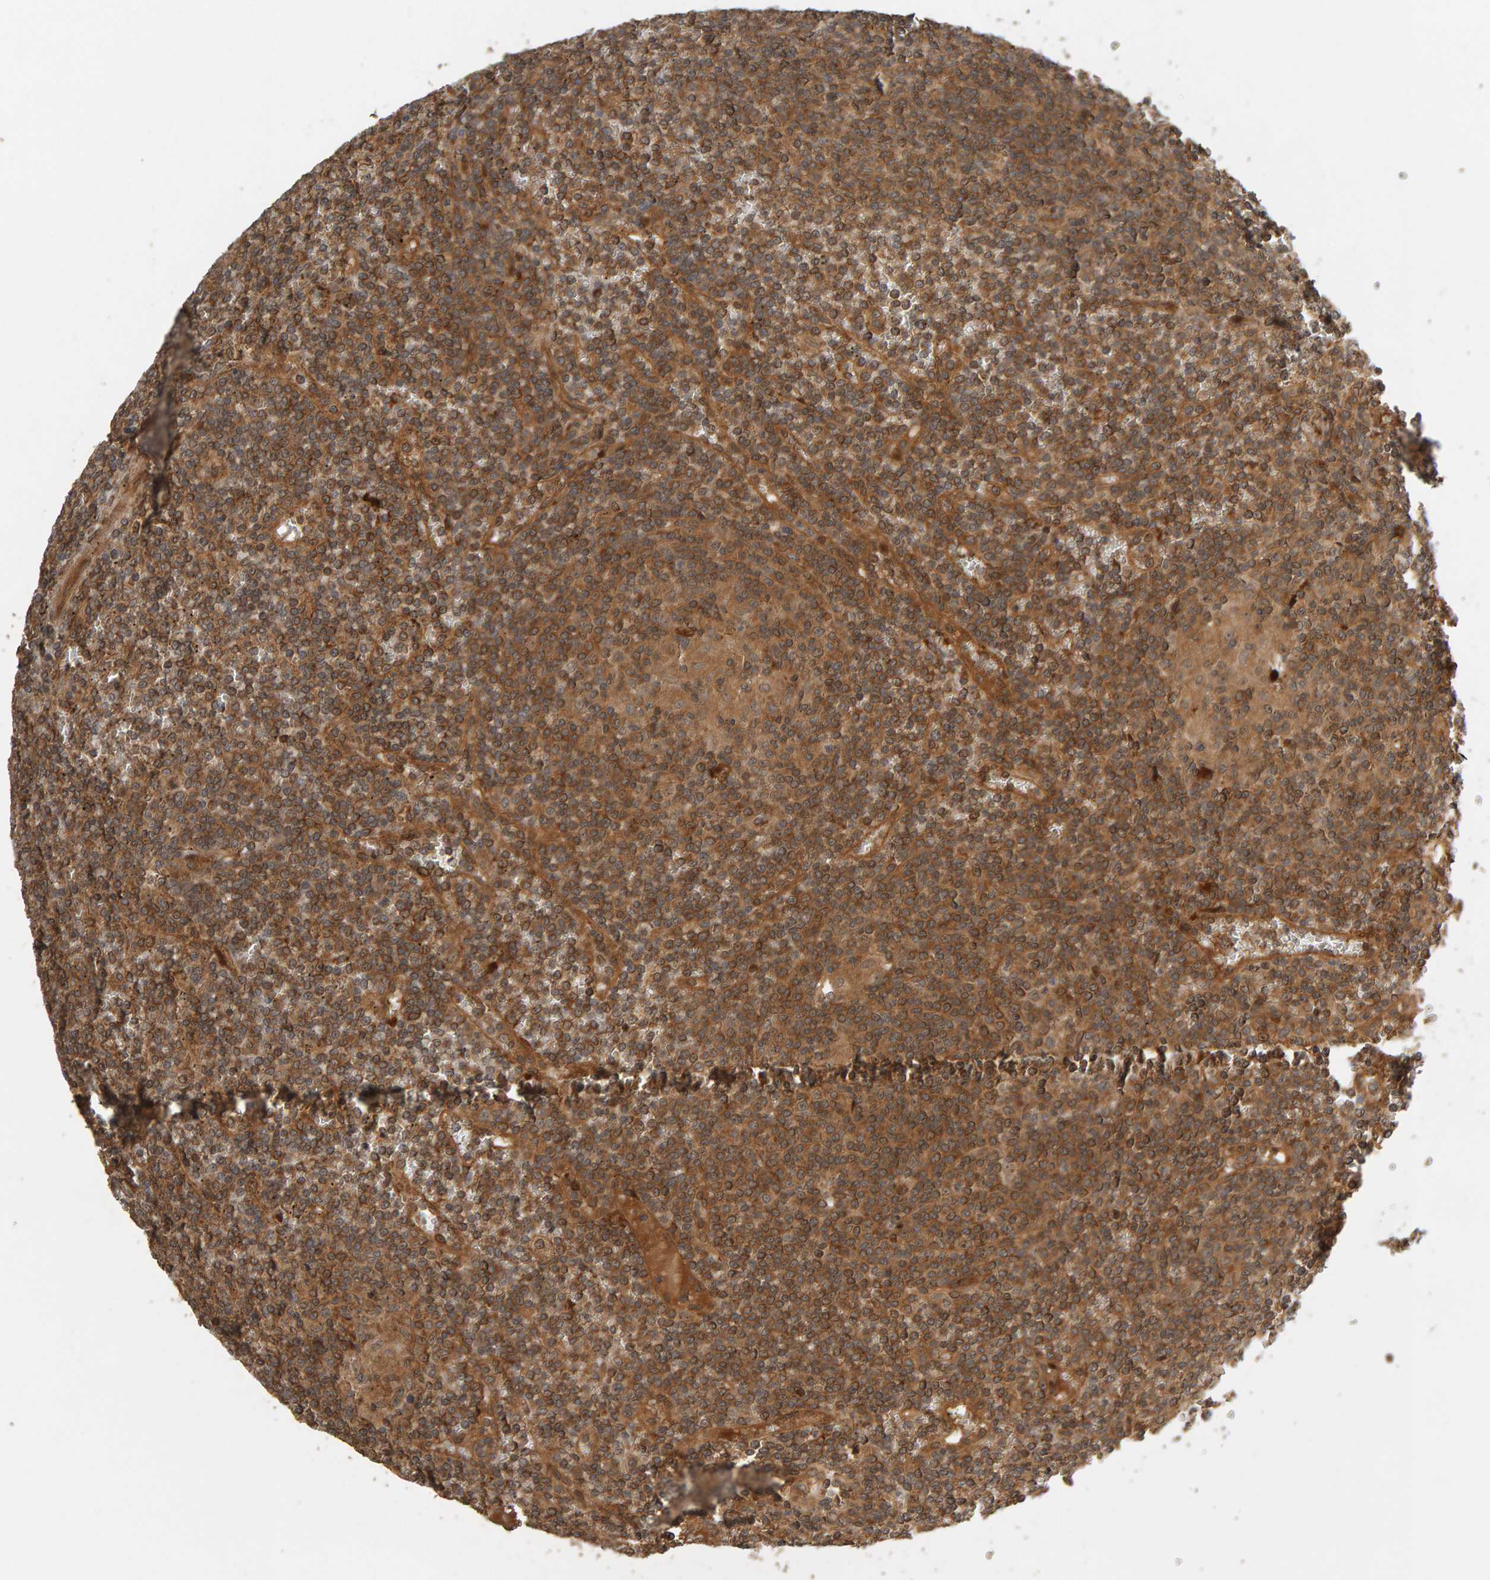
{"staining": {"intensity": "moderate", "quantity": ">75%", "location": "cytoplasmic/membranous"}, "tissue": "lymphoma", "cell_type": "Tumor cells", "image_type": "cancer", "snomed": [{"axis": "morphology", "description": "Malignant lymphoma, non-Hodgkin's type, Low grade"}, {"axis": "topography", "description": "Spleen"}], "caption": "Immunohistochemistry (IHC) micrograph of lymphoma stained for a protein (brown), which shows medium levels of moderate cytoplasmic/membranous positivity in approximately >75% of tumor cells.", "gene": "ZFAND1", "patient": {"sex": "female", "age": 19}}